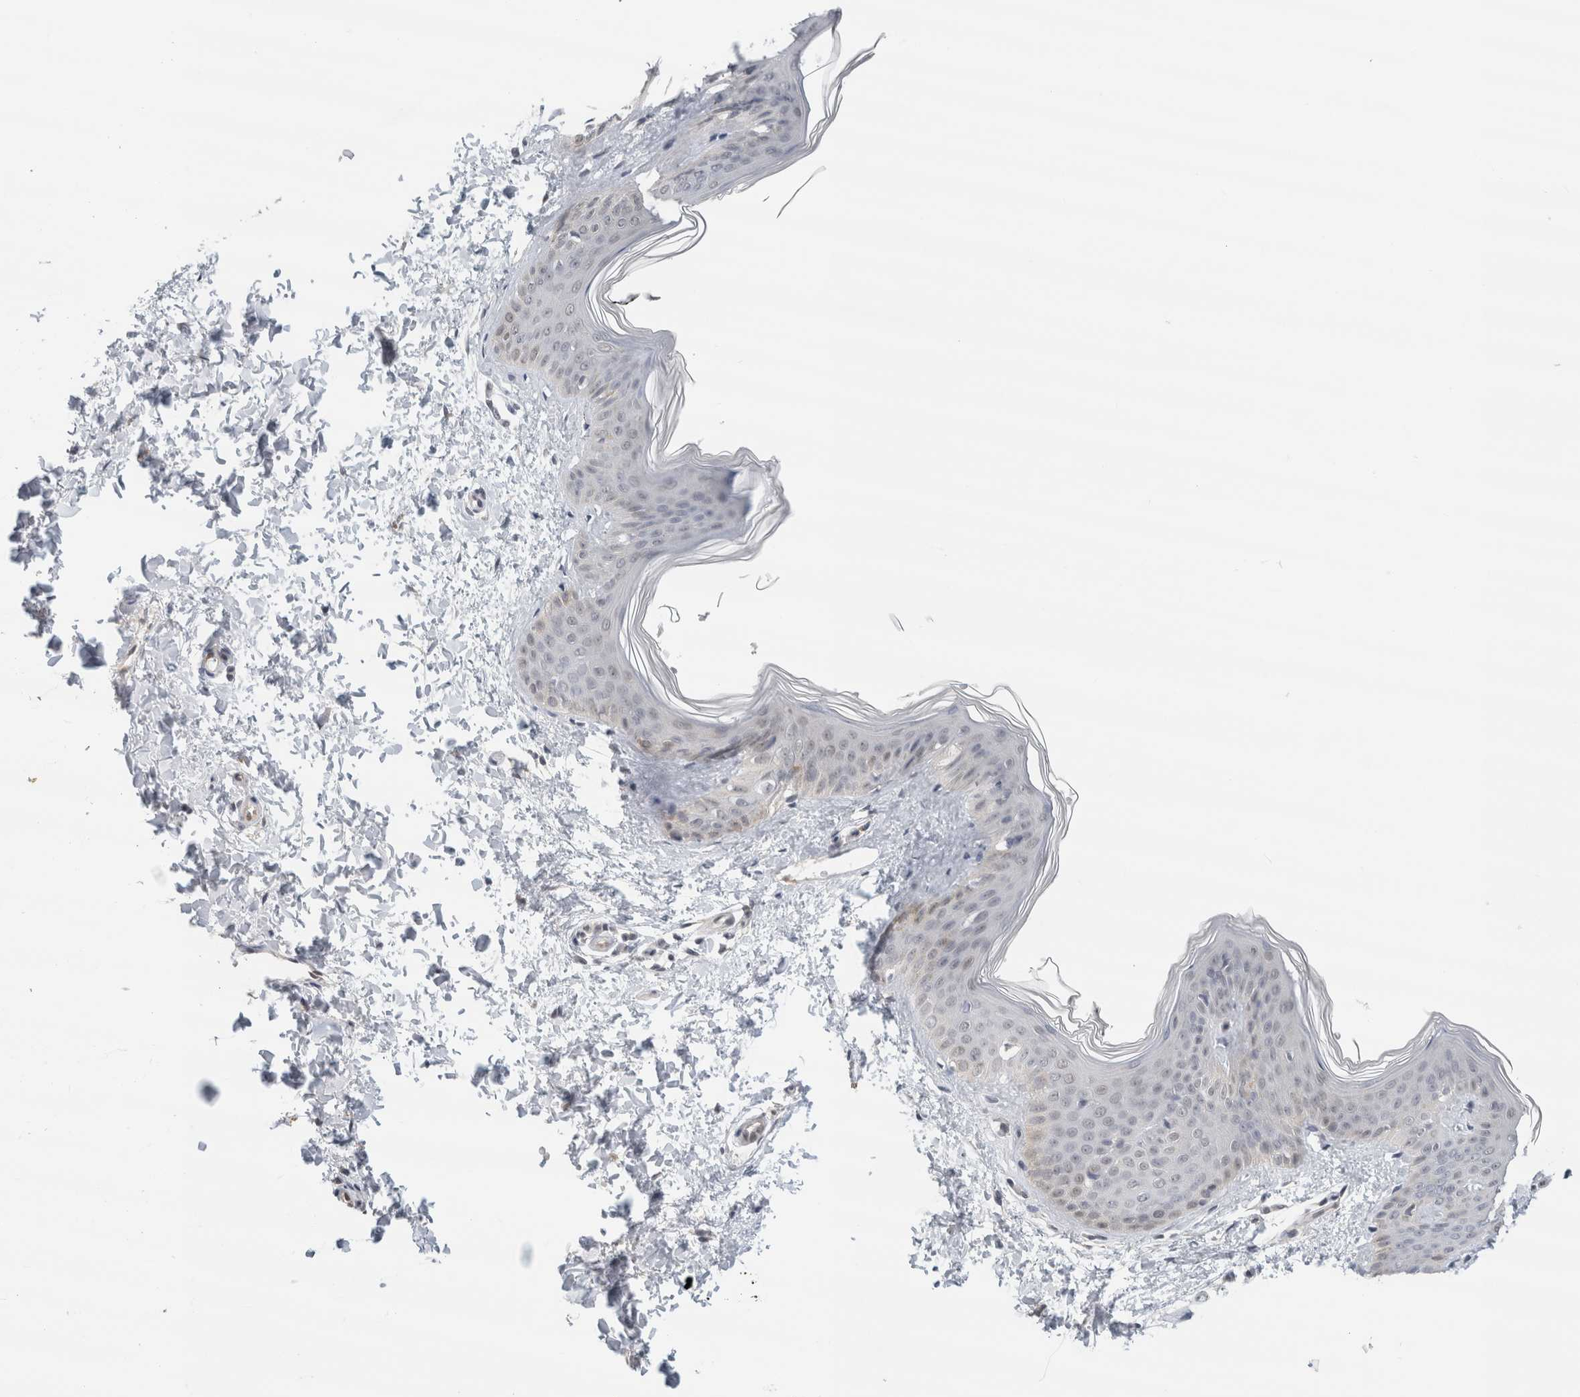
{"staining": {"intensity": "negative", "quantity": "none", "location": "none"}, "tissue": "skin", "cell_type": "Fibroblasts", "image_type": "normal", "snomed": [{"axis": "morphology", "description": "Normal tissue, NOS"}, {"axis": "topography", "description": "Skin"}], "caption": "Immunohistochemistry (IHC) of normal skin demonstrates no staining in fibroblasts. Brightfield microscopy of immunohistochemistry (IHC) stained with DAB (brown) and hematoxylin (blue), captured at high magnification.", "gene": "EIF4G3", "patient": {"sex": "female", "age": 17}}